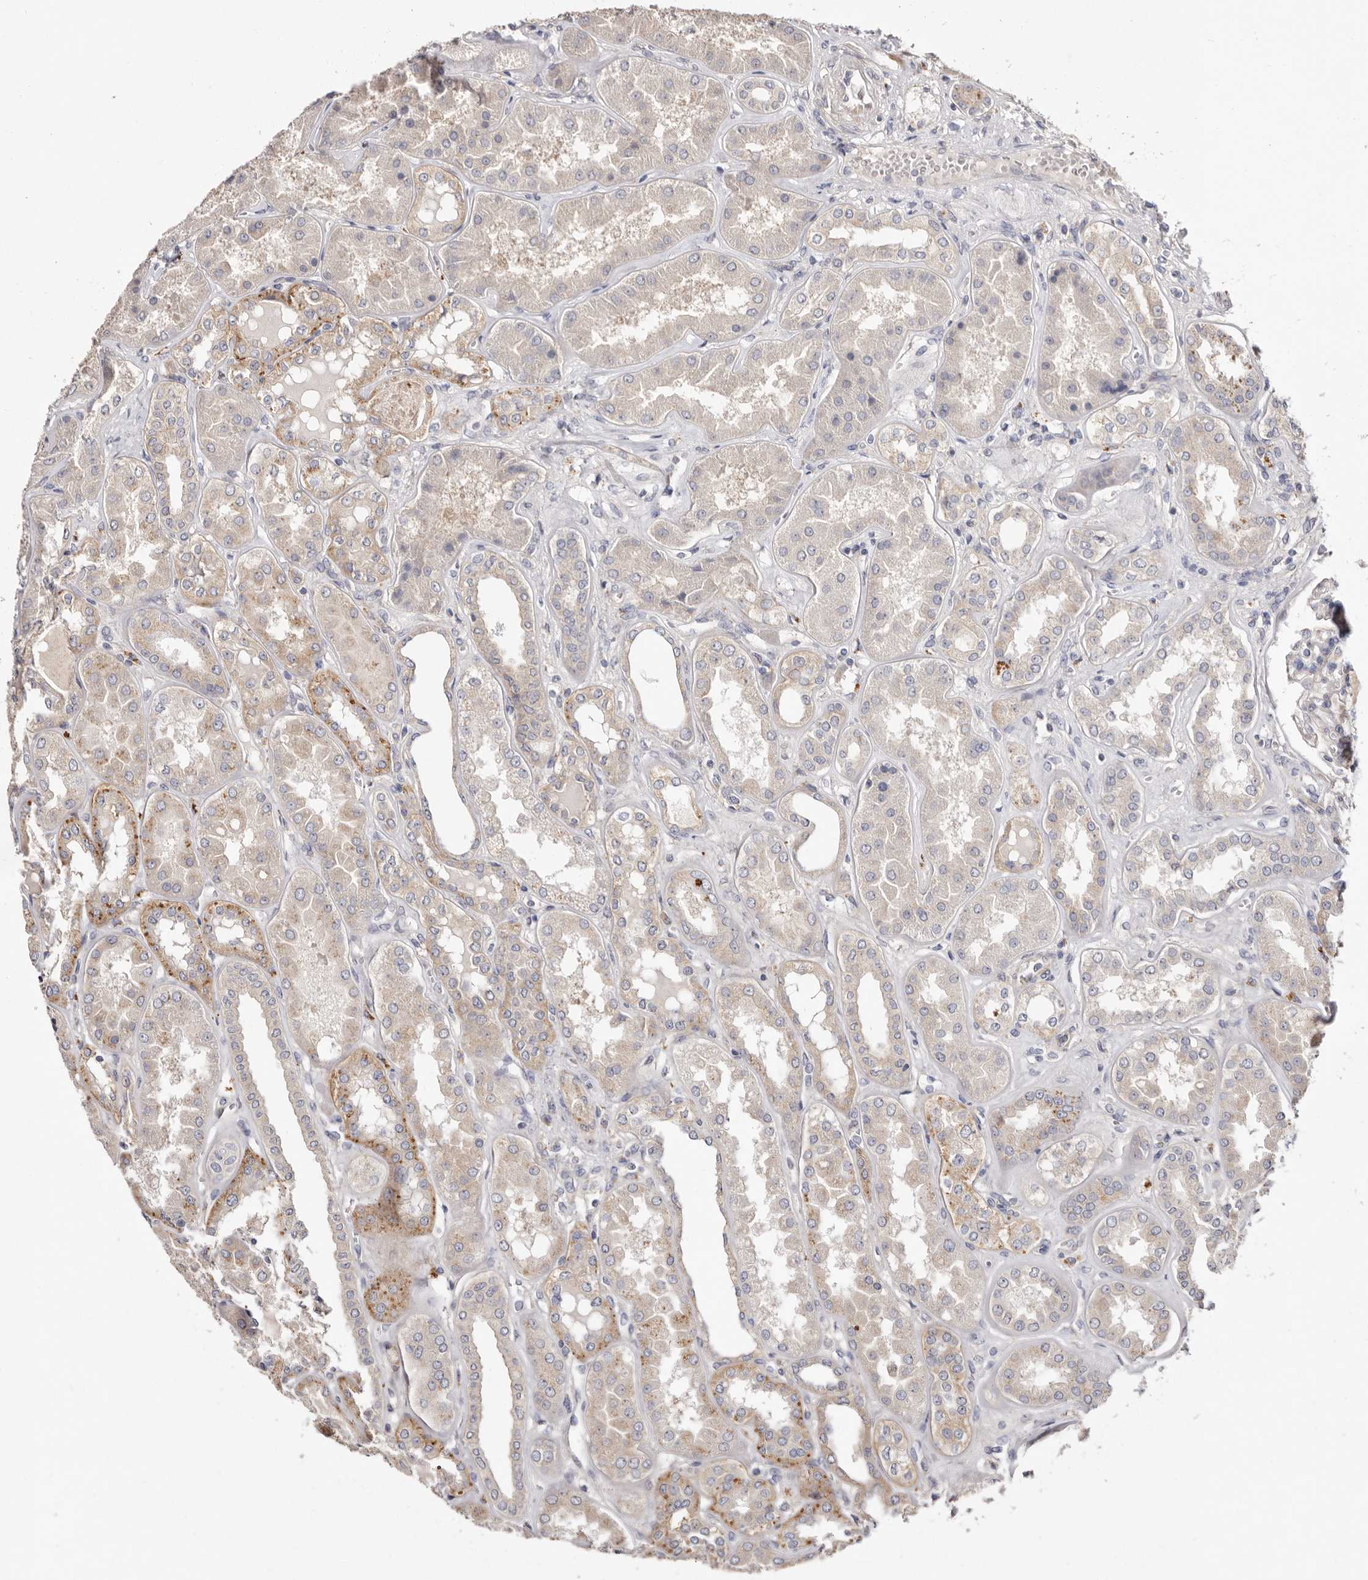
{"staining": {"intensity": "negative", "quantity": "none", "location": "none"}, "tissue": "kidney", "cell_type": "Cells in glomeruli", "image_type": "normal", "snomed": [{"axis": "morphology", "description": "Normal tissue, NOS"}, {"axis": "topography", "description": "Kidney"}], "caption": "A high-resolution photomicrograph shows immunohistochemistry (IHC) staining of normal kidney, which reveals no significant positivity in cells in glomeruli.", "gene": "FAM167B", "patient": {"sex": "female", "age": 56}}